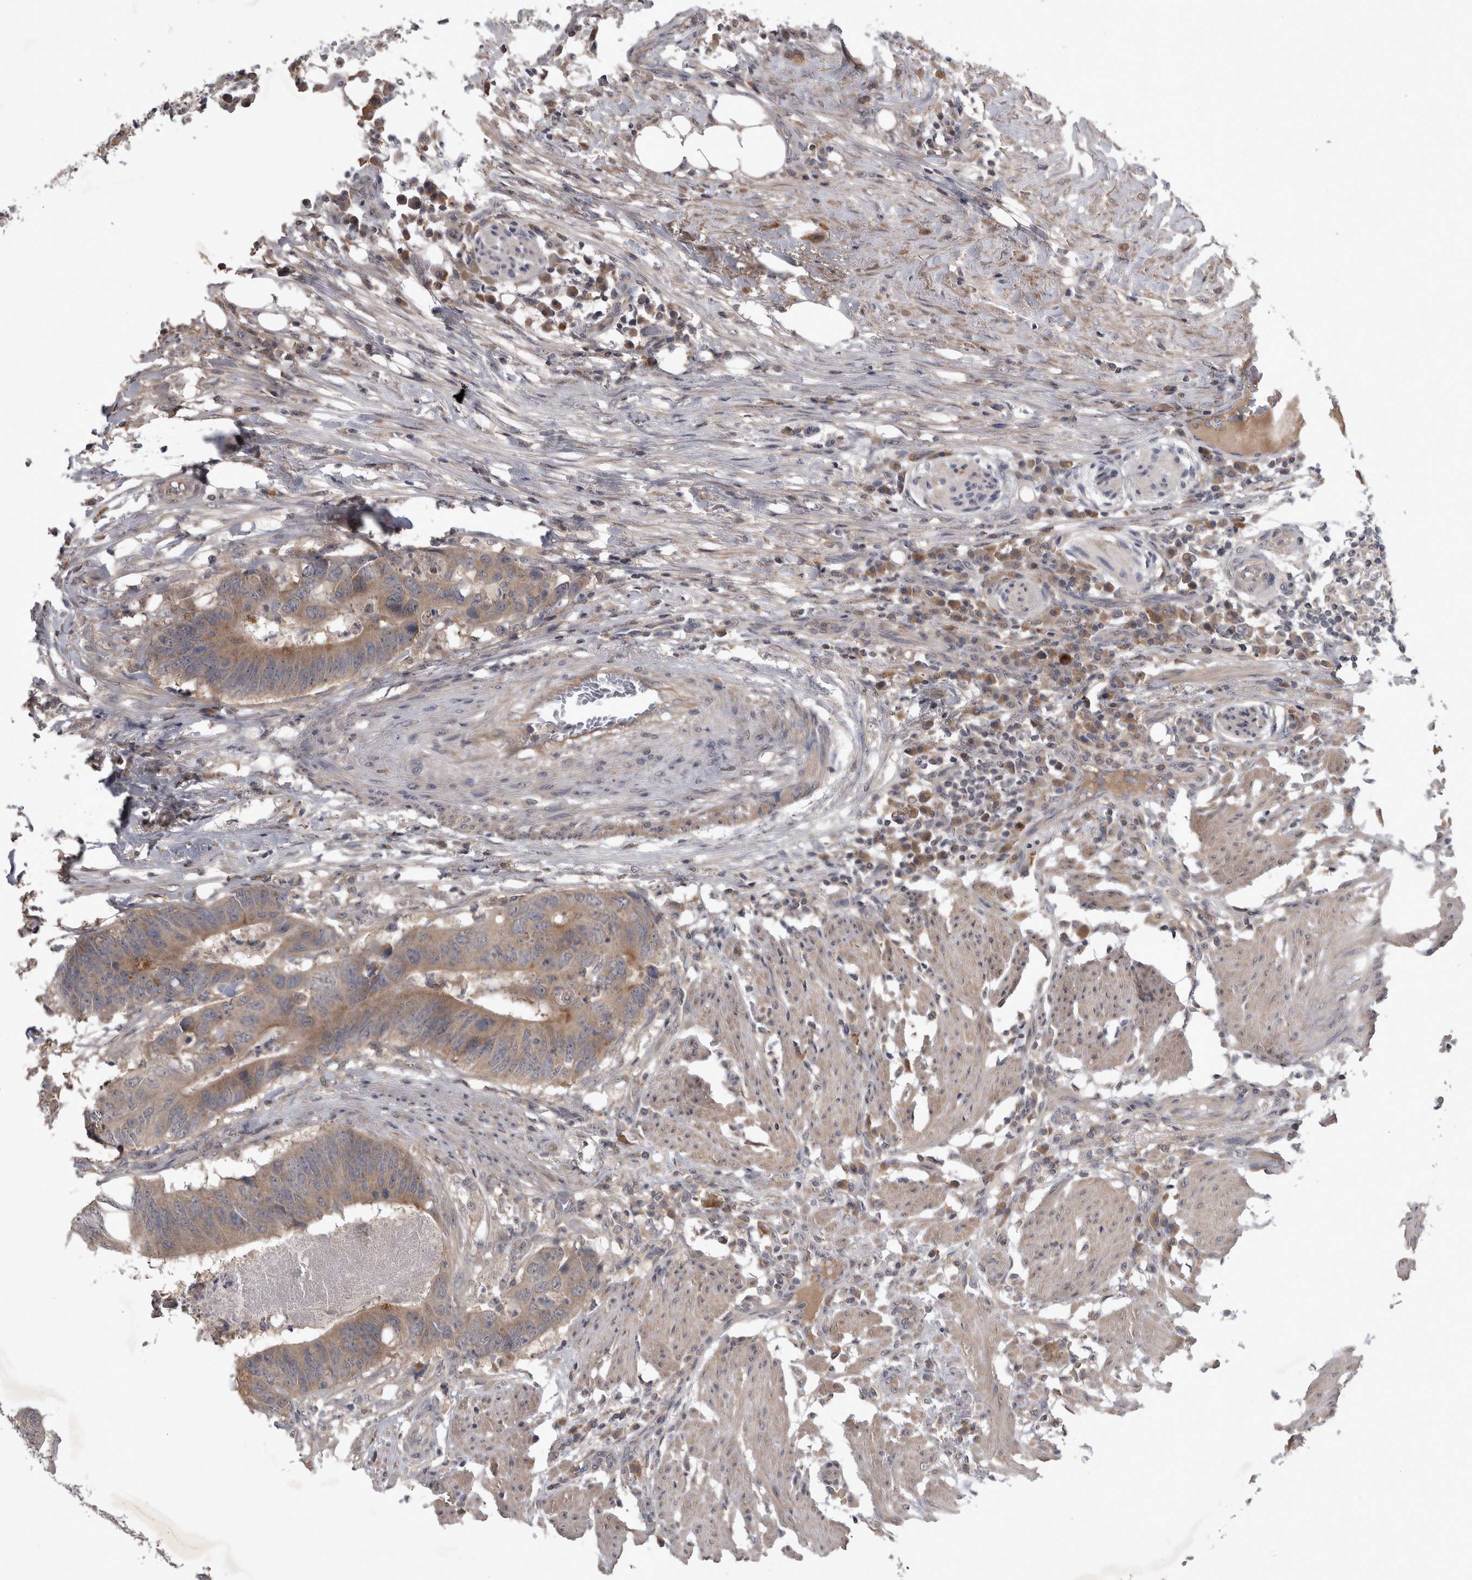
{"staining": {"intensity": "moderate", "quantity": ">75%", "location": "cytoplasmic/membranous"}, "tissue": "colorectal cancer", "cell_type": "Tumor cells", "image_type": "cancer", "snomed": [{"axis": "morphology", "description": "Adenocarcinoma, NOS"}, {"axis": "topography", "description": "Colon"}], "caption": "IHC micrograph of human colorectal adenocarcinoma stained for a protein (brown), which shows medium levels of moderate cytoplasmic/membranous expression in approximately >75% of tumor cells.", "gene": "ZNF114", "patient": {"sex": "male", "age": 56}}